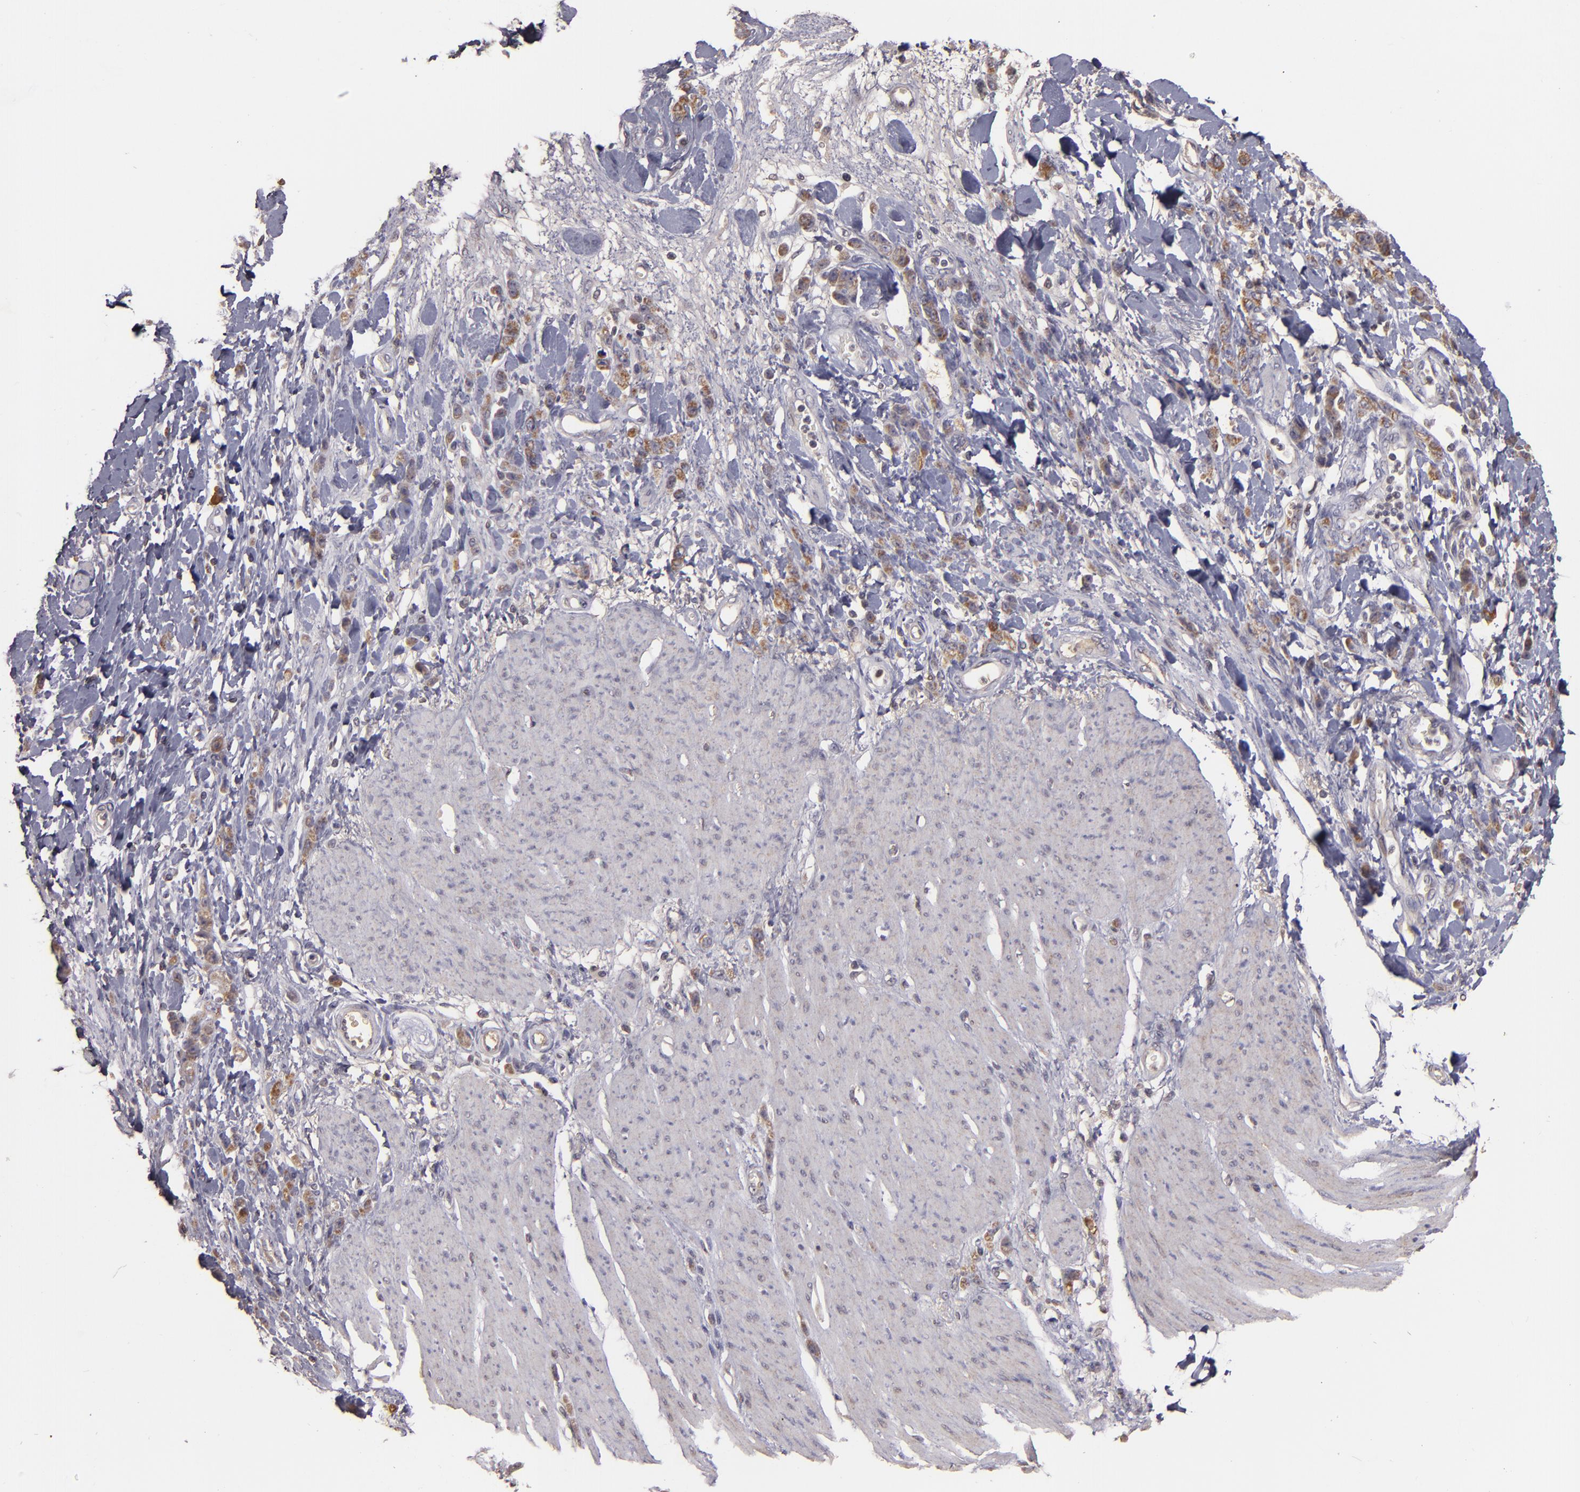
{"staining": {"intensity": "moderate", "quantity": ">75%", "location": "cytoplasmic/membranous"}, "tissue": "stomach cancer", "cell_type": "Tumor cells", "image_type": "cancer", "snomed": [{"axis": "morphology", "description": "Normal tissue, NOS"}, {"axis": "morphology", "description": "Adenocarcinoma, NOS"}, {"axis": "topography", "description": "Stomach"}], "caption": "About >75% of tumor cells in human stomach adenocarcinoma exhibit moderate cytoplasmic/membranous protein expression as visualized by brown immunohistochemical staining.", "gene": "ABL1", "patient": {"sex": "male", "age": 82}}